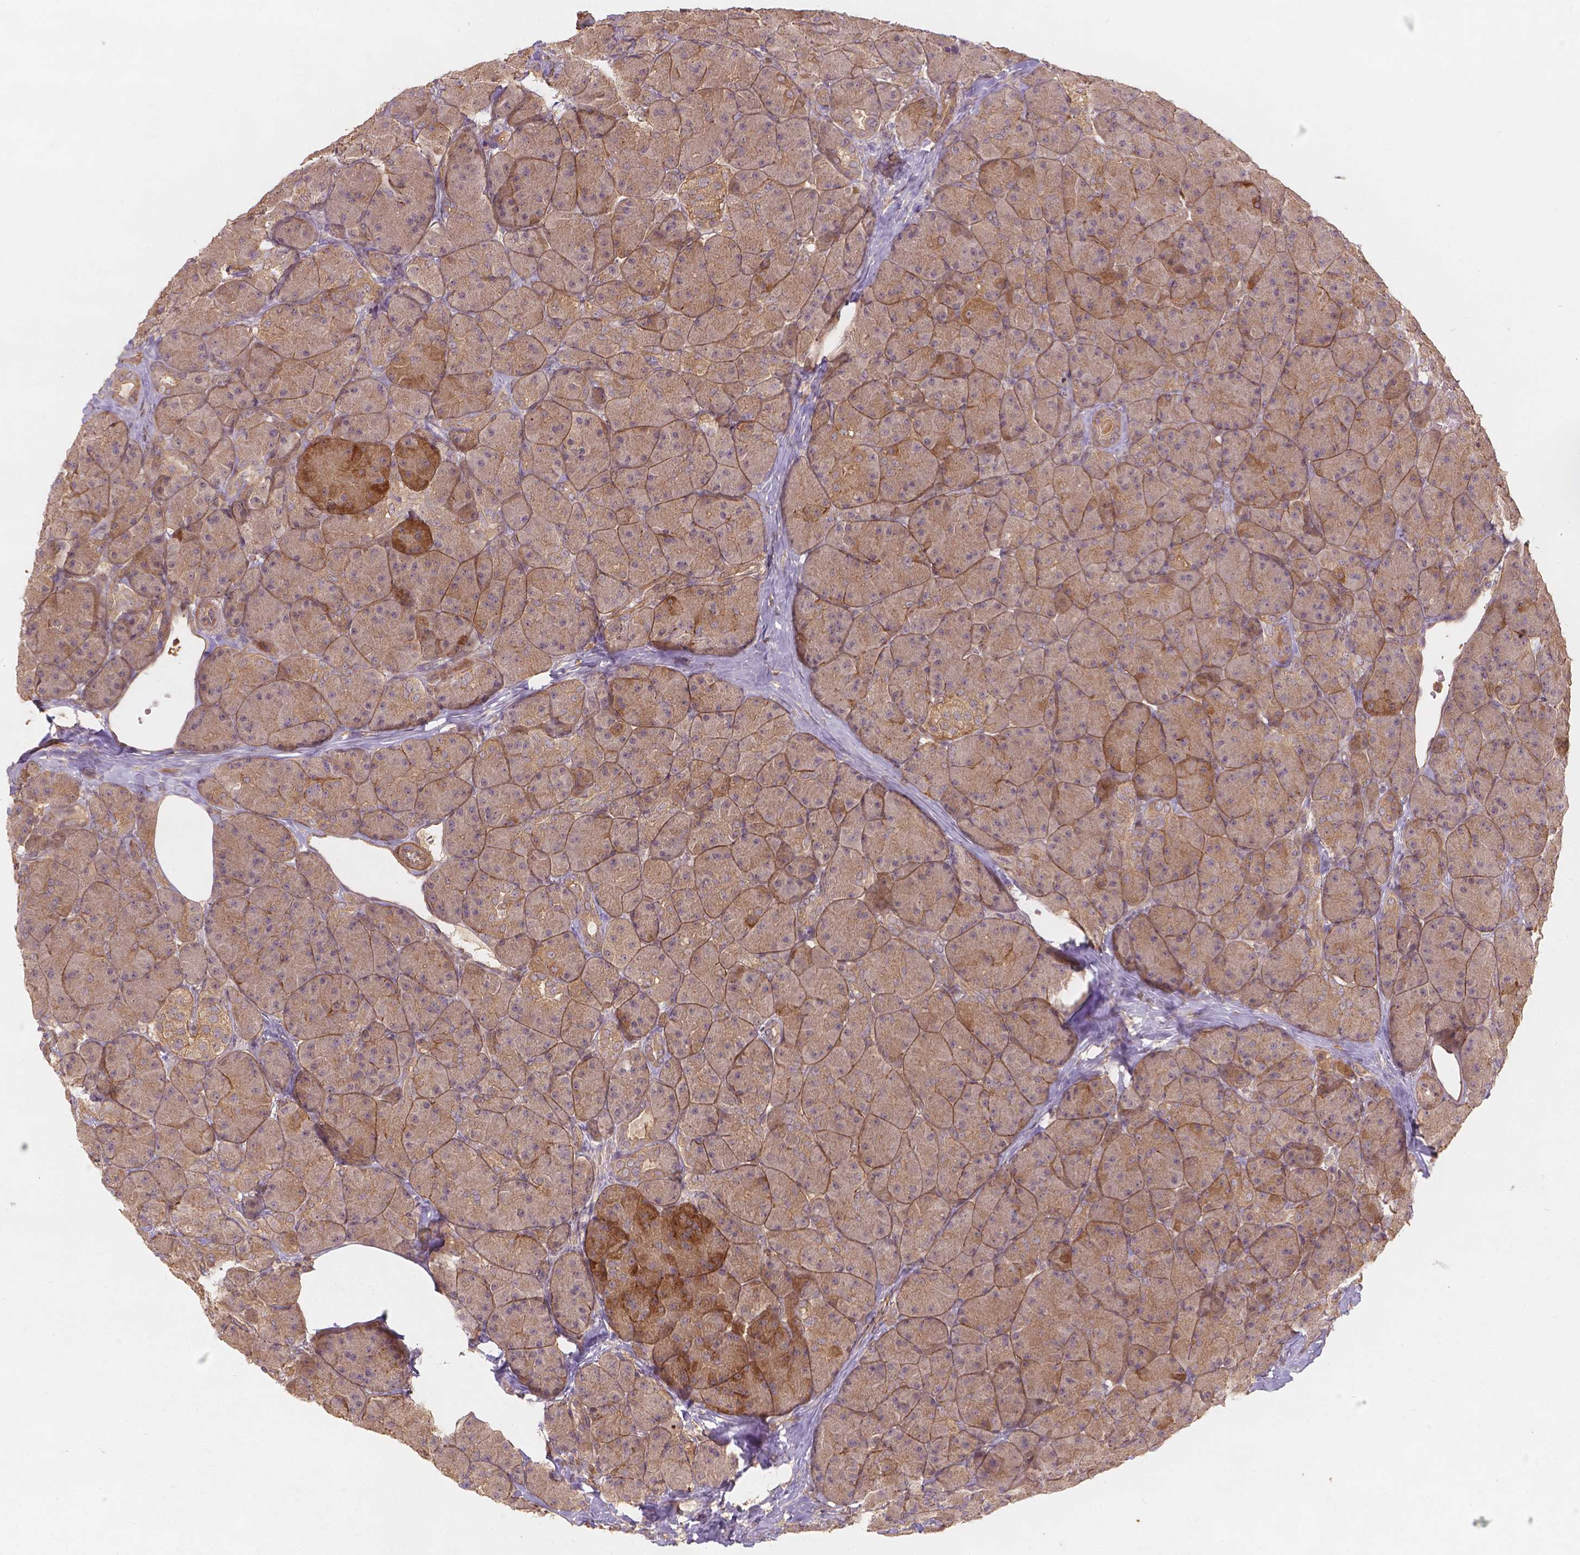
{"staining": {"intensity": "moderate", "quantity": ">75%", "location": "cytoplasmic/membranous"}, "tissue": "pancreas", "cell_type": "Exocrine glandular cells", "image_type": "normal", "snomed": [{"axis": "morphology", "description": "Normal tissue, NOS"}, {"axis": "topography", "description": "Pancreas"}], "caption": "DAB (3,3'-diaminobenzidine) immunohistochemical staining of benign pancreas exhibits moderate cytoplasmic/membranous protein staining in approximately >75% of exocrine glandular cells. (DAB IHC with brightfield microscopy, high magnification).", "gene": "XPR1", "patient": {"sex": "male", "age": 57}}